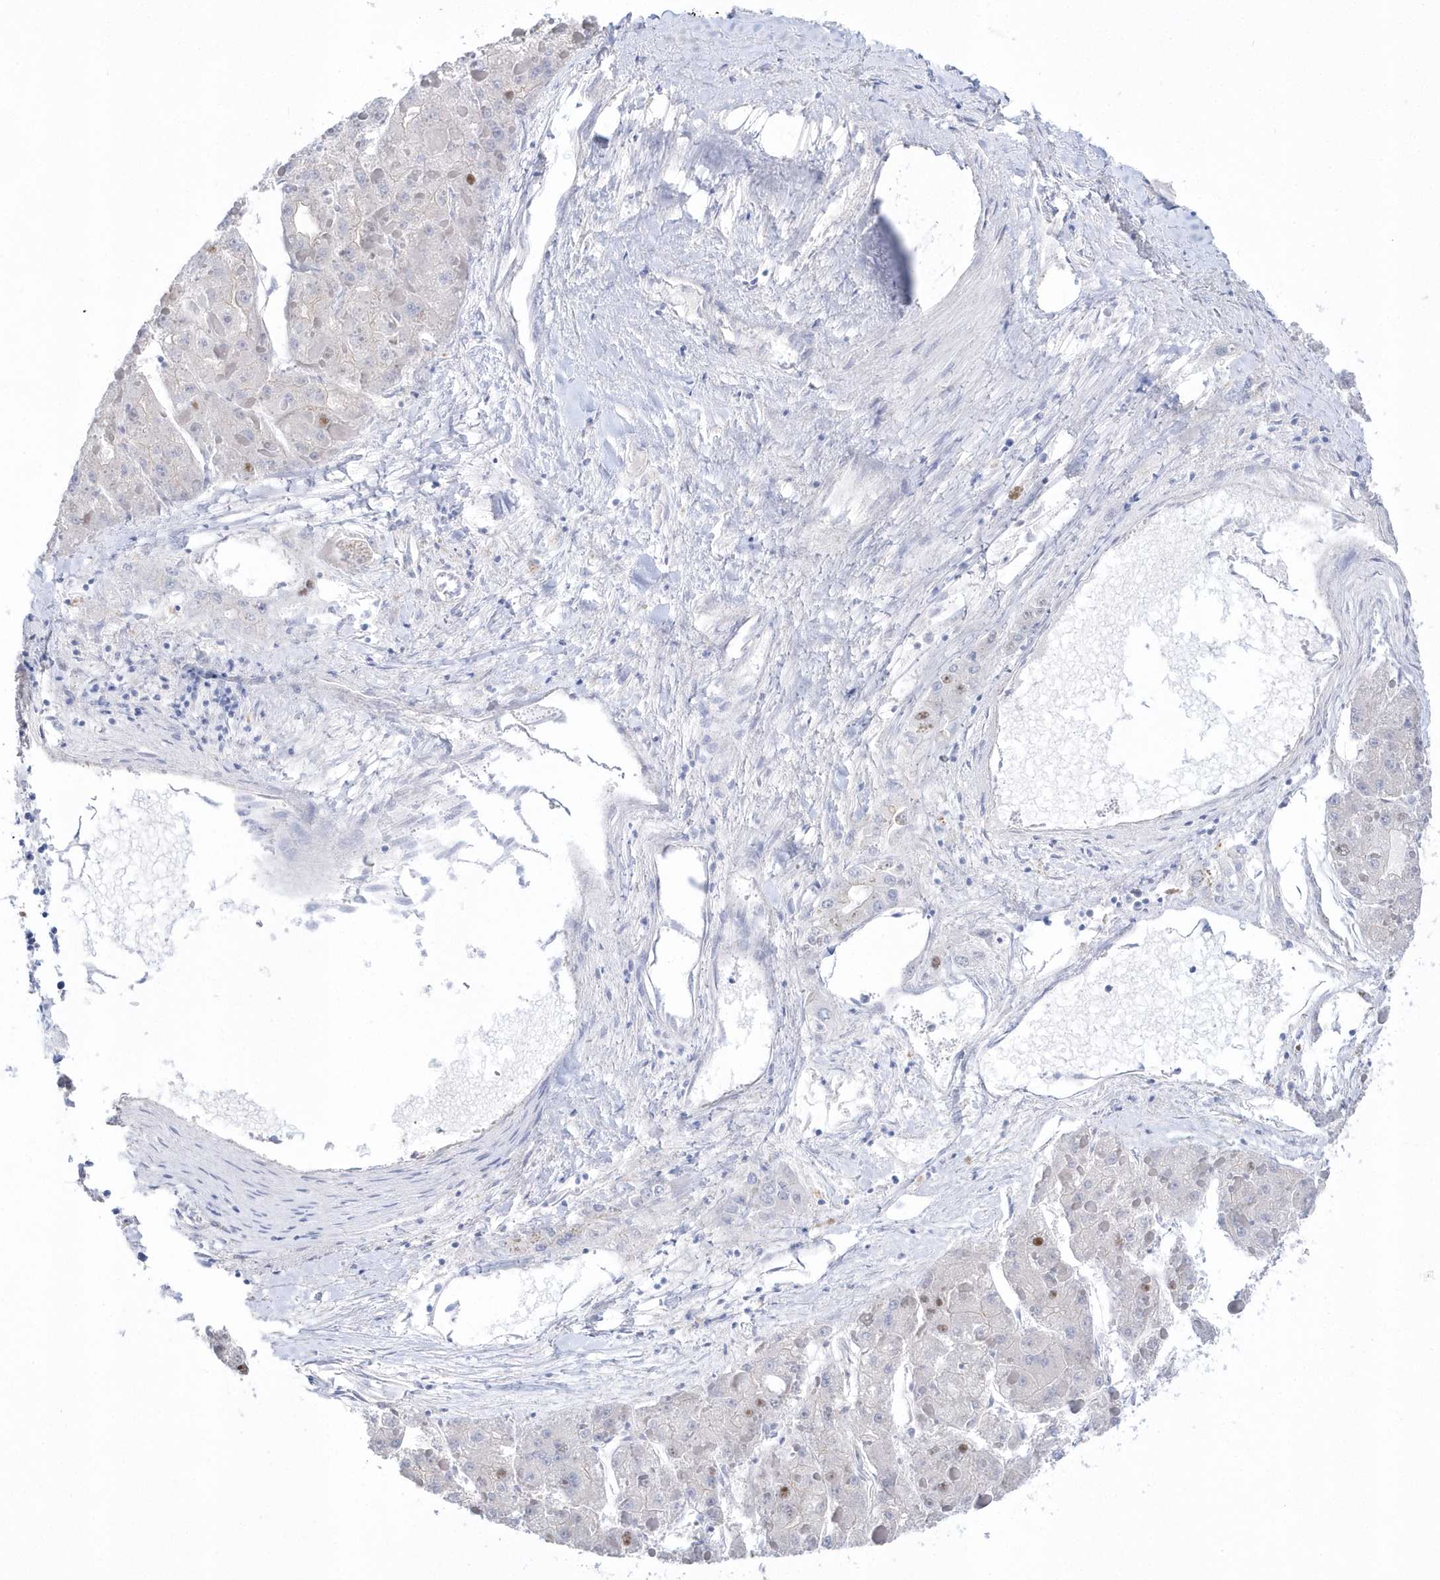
{"staining": {"intensity": "moderate", "quantity": "<25%", "location": "nuclear"}, "tissue": "liver cancer", "cell_type": "Tumor cells", "image_type": "cancer", "snomed": [{"axis": "morphology", "description": "Carcinoma, Hepatocellular, NOS"}, {"axis": "topography", "description": "Liver"}], "caption": "Immunohistochemistry image of neoplastic tissue: hepatocellular carcinoma (liver) stained using IHC displays low levels of moderate protein expression localized specifically in the nuclear of tumor cells, appearing as a nuclear brown color.", "gene": "TMCO6", "patient": {"sex": "female", "age": 73}}